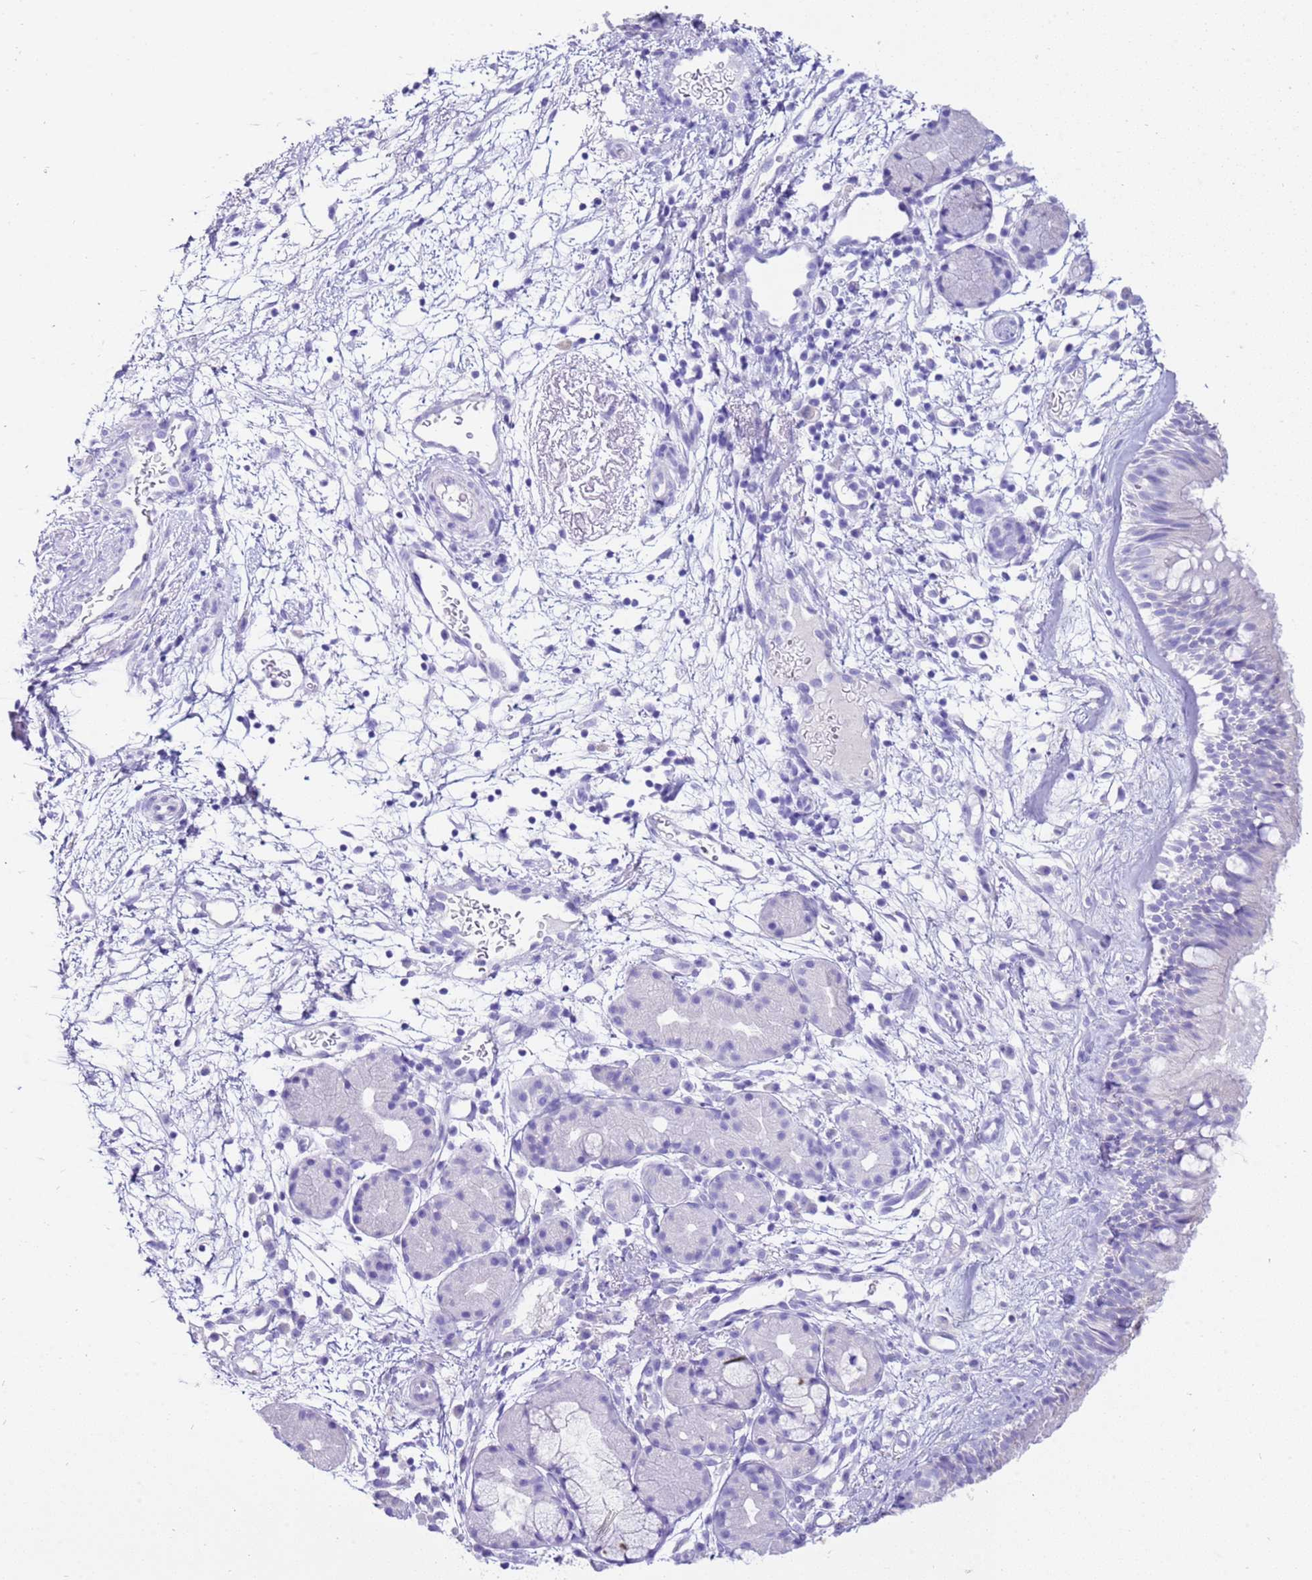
{"staining": {"intensity": "negative", "quantity": "none", "location": "none"}, "tissue": "nasopharynx", "cell_type": "Respiratory epithelial cells", "image_type": "normal", "snomed": [{"axis": "morphology", "description": "Normal tissue, NOS"}, {"axis": "topography", "description": "Nasopharynx"}], "caption": "Immunohistochemistry (IHC) of benign nasopharynx exhibits no positivity in respiratory epithelial cells.", "gene": "CPB1", "patient": {"sex": "female", "age": 81}}